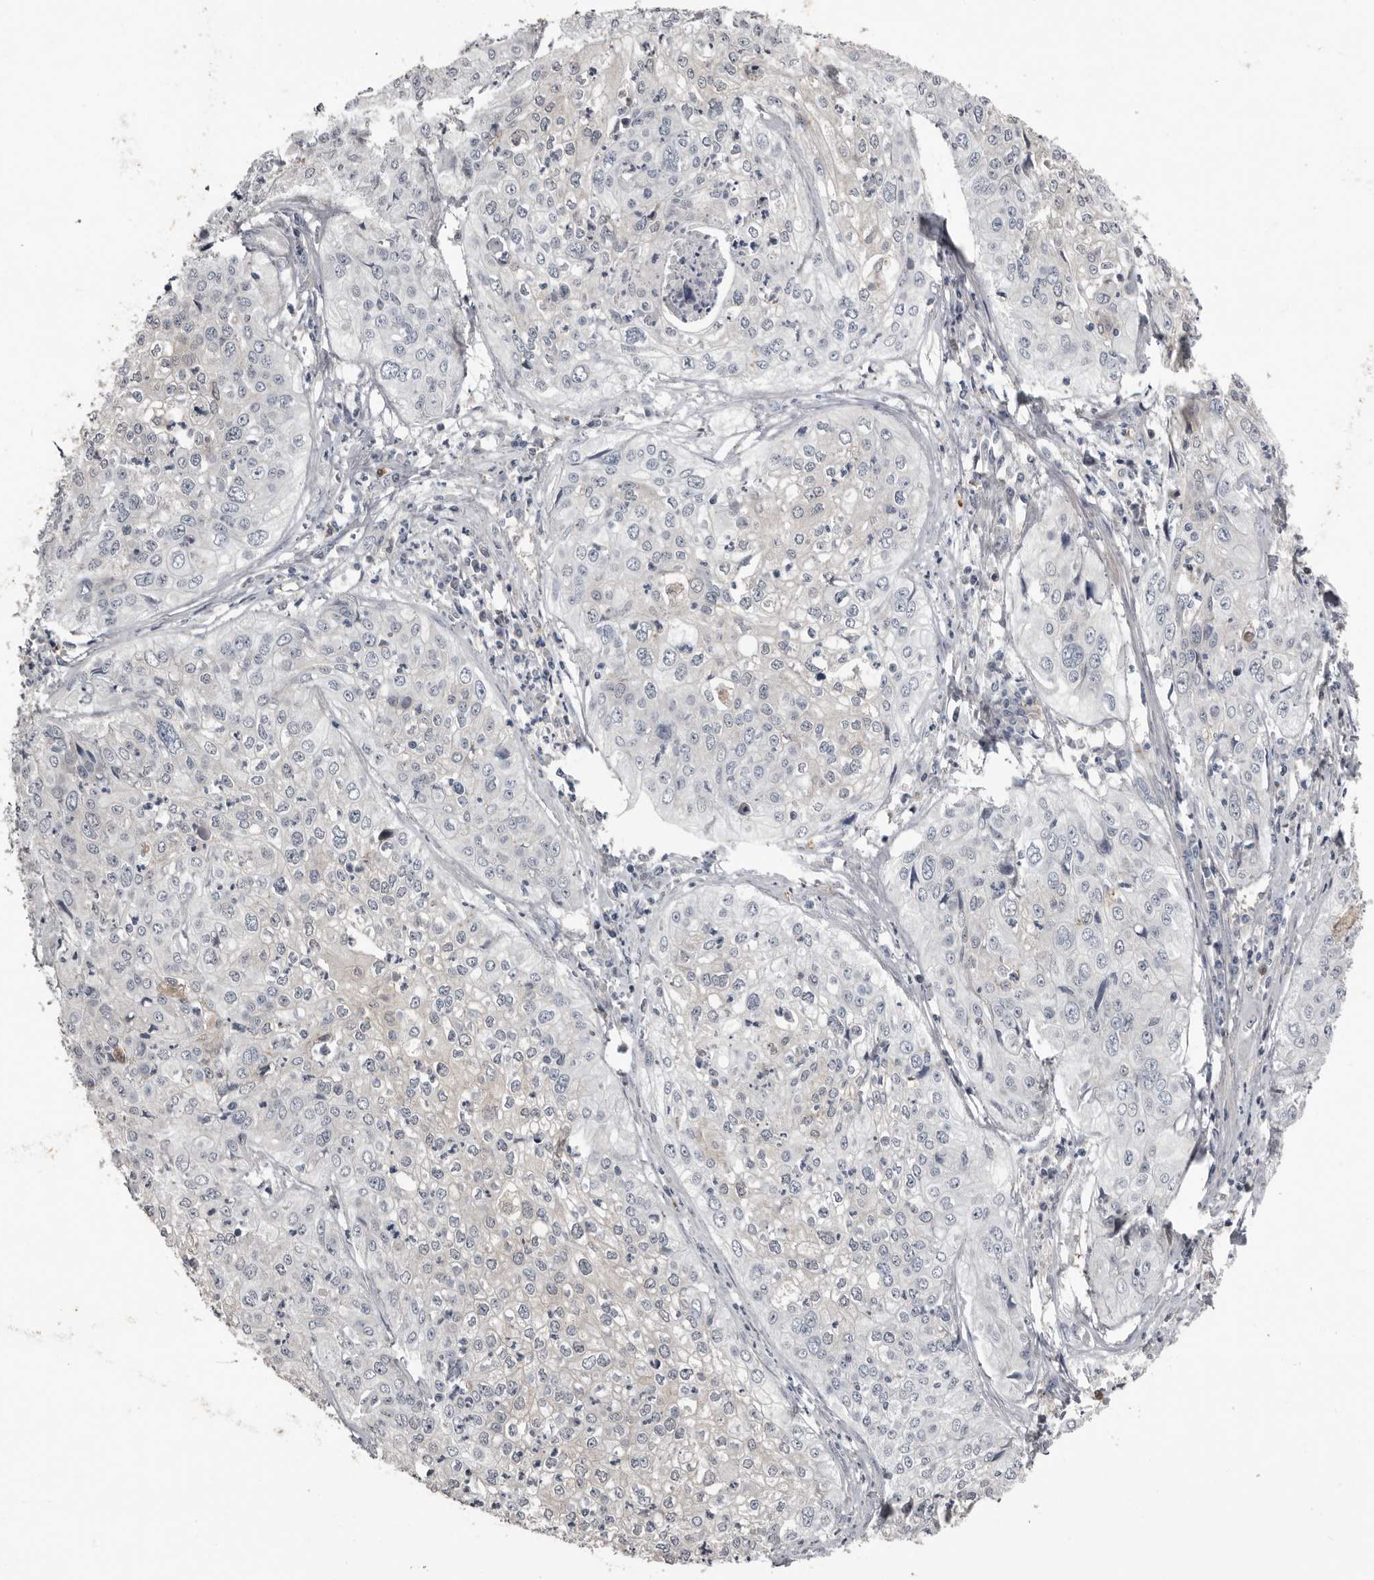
{"staining": {"intensity": "negative", "quantity": "none", "location": "none"}, "tissue": "cervical cancer", "cell_type": "Tumor cells", "image_type": "cancer", "snomed": [{"axis": "morphology", "description": "Squamous cell carcinoma, NOS"}, {"axis": "topography", "description": "Cervix"}], "caption": "IHC image of neoplastic tissue: human squamous cell carcinoma (cervical) stained with DAB shows no significant protein expression in tumor cells.", "gene": "KCNJ8", "patient": {"sex": "female", "age": 31}}